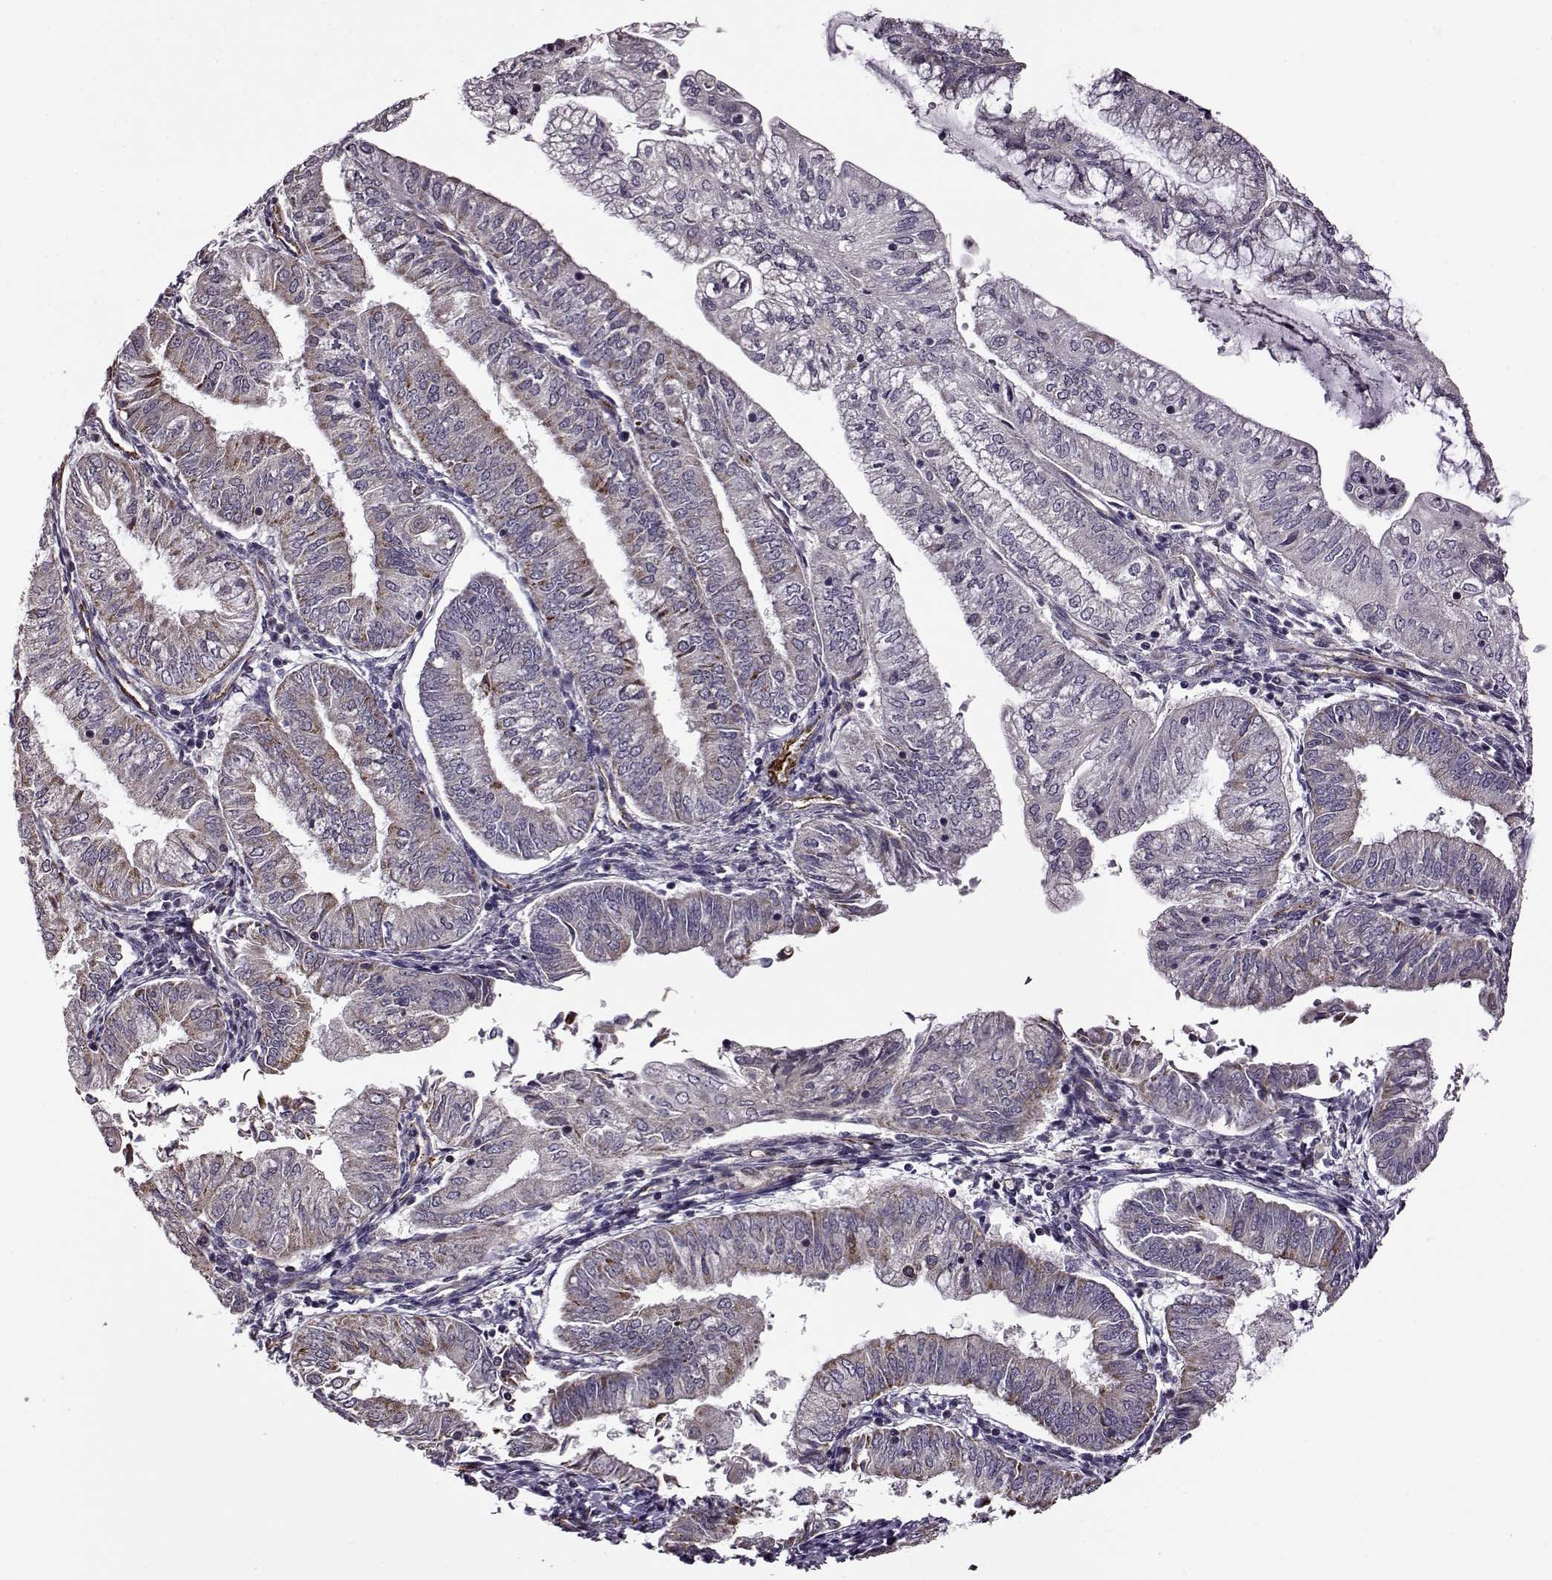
{"staining": {"intensity": "moderate", "quantity": "<25%", "location": "cytoplasmic/membranous"}, "tissue": "endometrial cancer", "cell_type": "Tumor cells", "image_type": "cancer", "snomed": [{"axis": "morphology", "description": "Adenocarcinoma, NOS"}, {"axis": "topography", "description": "Endometrium"}], "caption": "Tumor cells reveal moderate cytoplasmic/membranous expression in about <25% of cells in endometrial adenocarcinoma. (Stains: DAB in brown, nuclei in blue, Microscopy: brightfield microscopy at high magnification).", "gene": "MTSS1", "patient": {"sex": "female", "age": 55}}